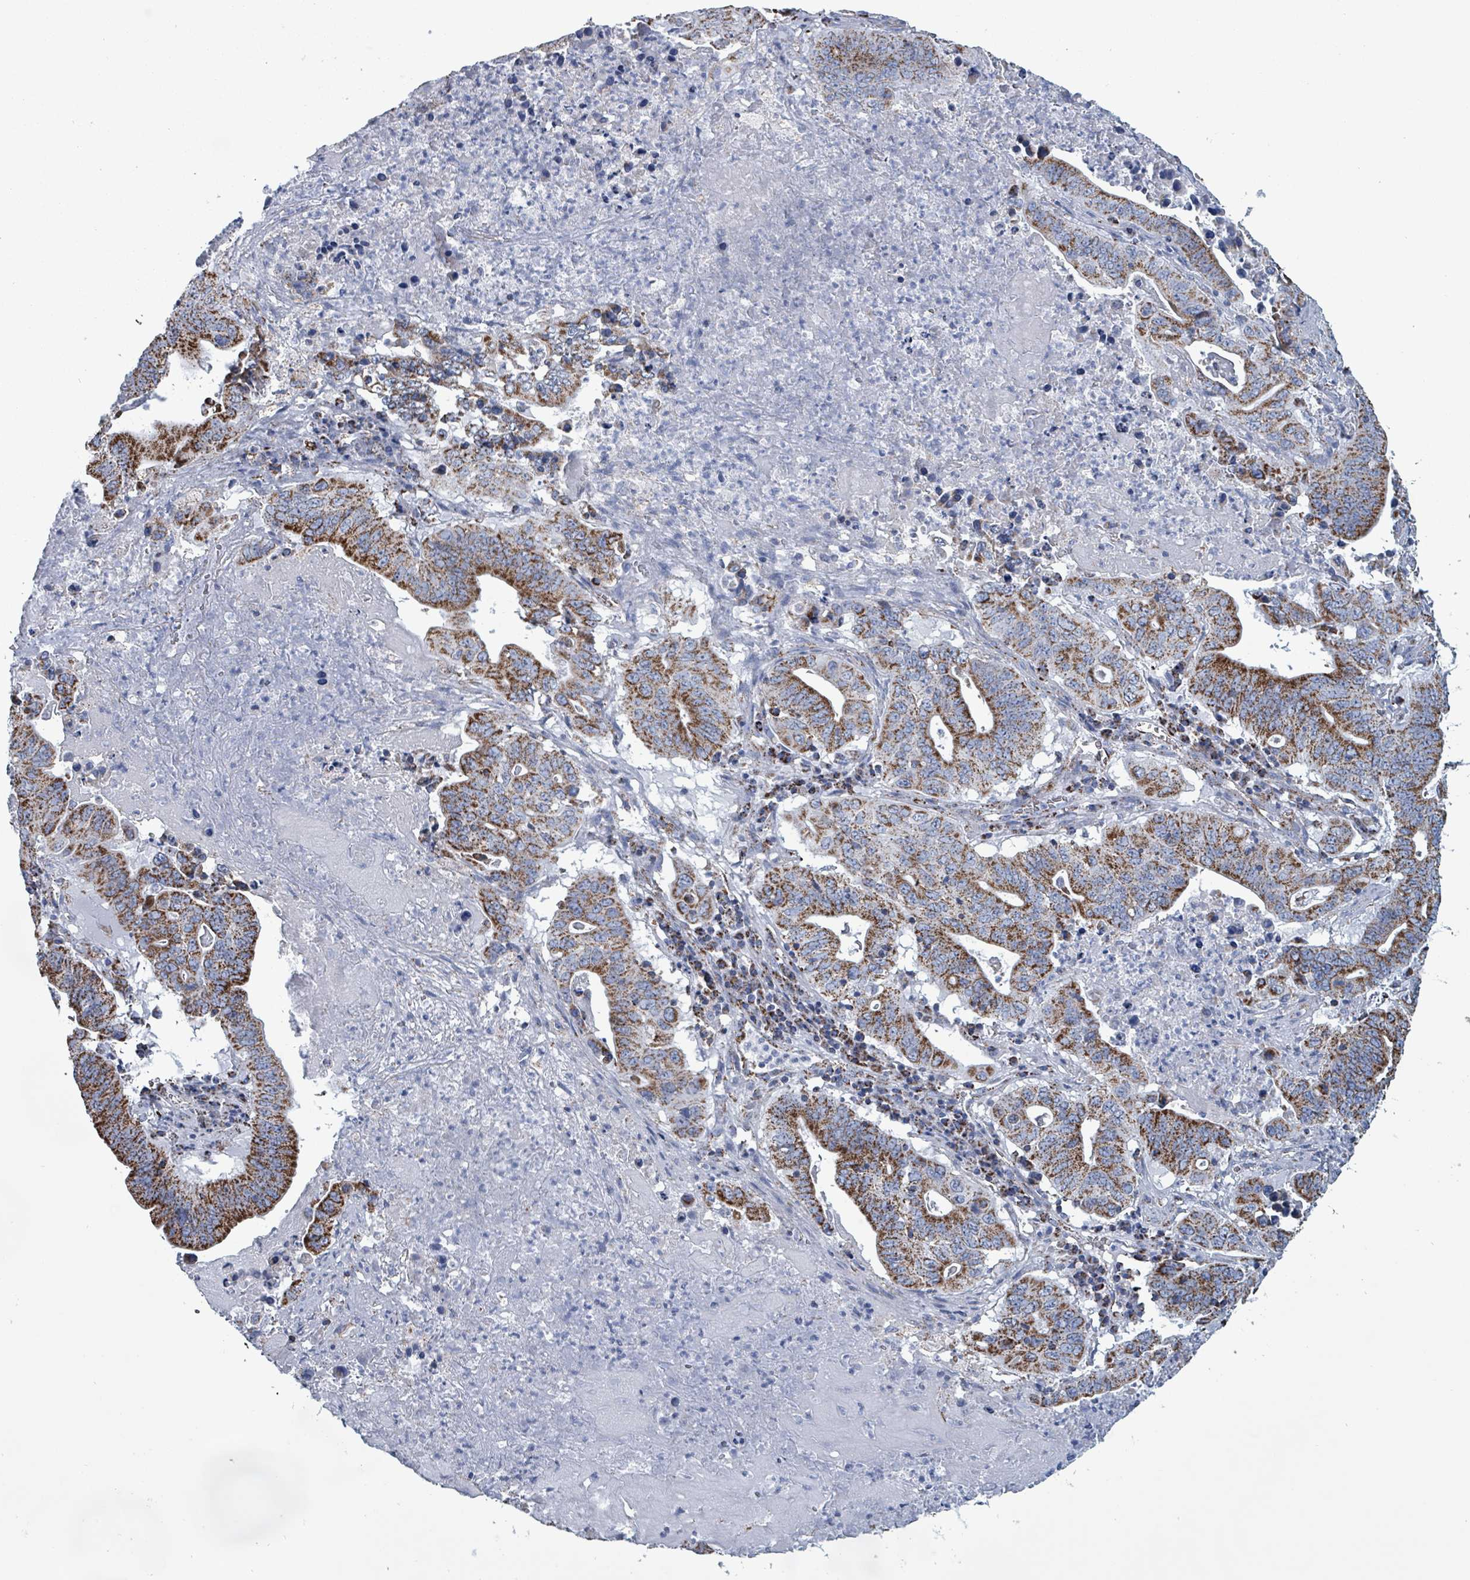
{"staining": {"intensity": "strong", "quantity": ">75%", "location": "cytoplasmic/membranous"}, "tissue": "lung cancer", "cell_type": "Tumor cells", "image_type": "cancer", "snomed": [{"axis": "morphology", "description": "Adenocarcinoma, NOS"}, {"axis": "topography", "description": "Lung"}], "caption": "IHC photomicrograph of human lung cancer (adenocarcinoma) stained for a protein (brown), which shows high levels of strong cytoplasmic/membranous positivity in approximately >75% of tumor cells.", "gene": "IDH3B", "patient": {"sex": "female", "age": 60}}